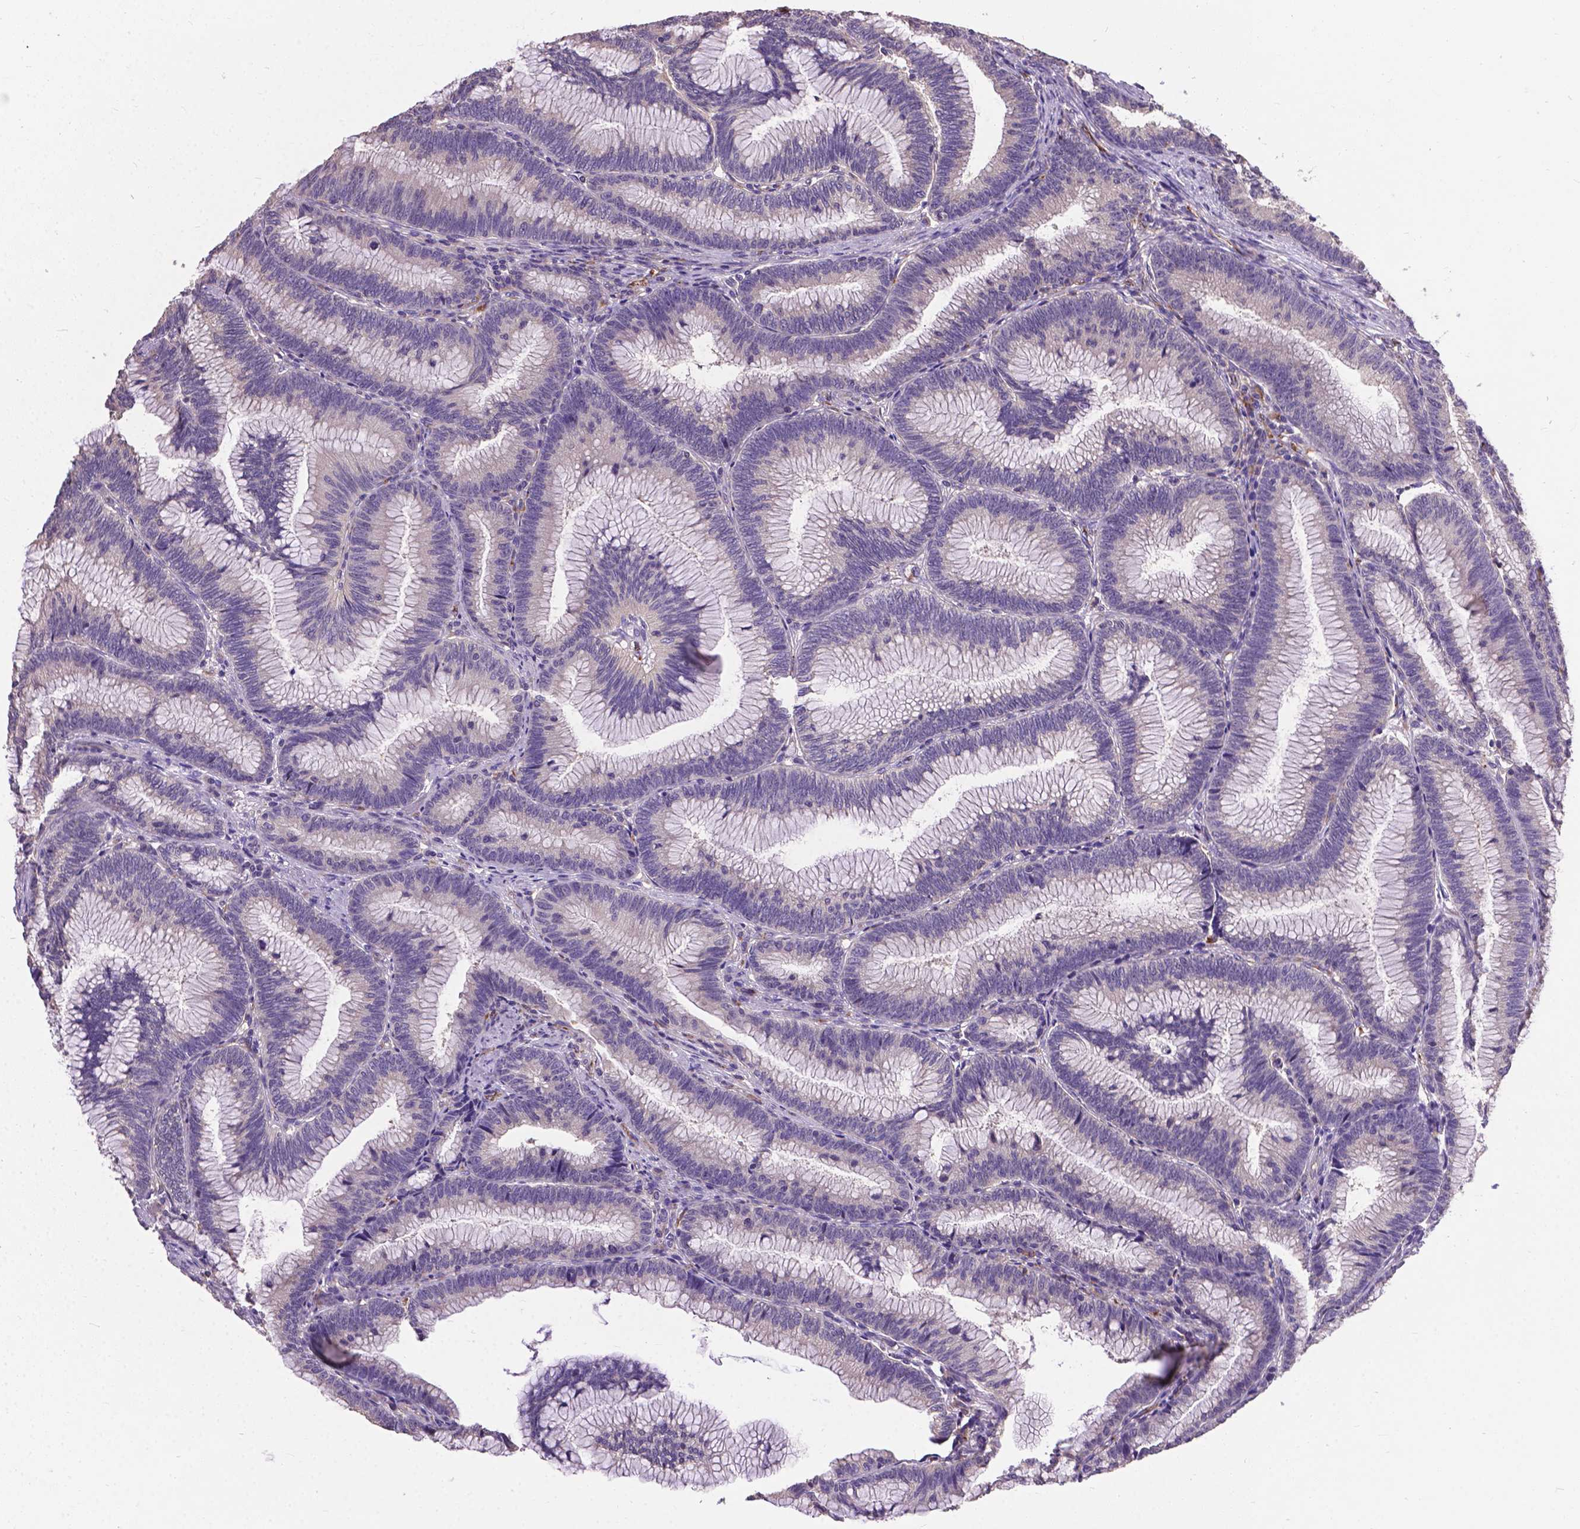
{"staining": {"intensity": "negative", "quantity": "none", "location": "none"}, "tissue": "colorectal cancer", "cell_type": "Tumor cells", "image_type": "cancer", "snomed": [{"axis": "morphology", "description": "Adenocarcinoma, NOS"}, {"axis": "topography", "description": "Colon"}], "caption": "There is no significant staining in tumor cells of colorectal adenocarcinoma.", "gene": "ZNF337", "patient": {"sex": "female", "age": 78}}